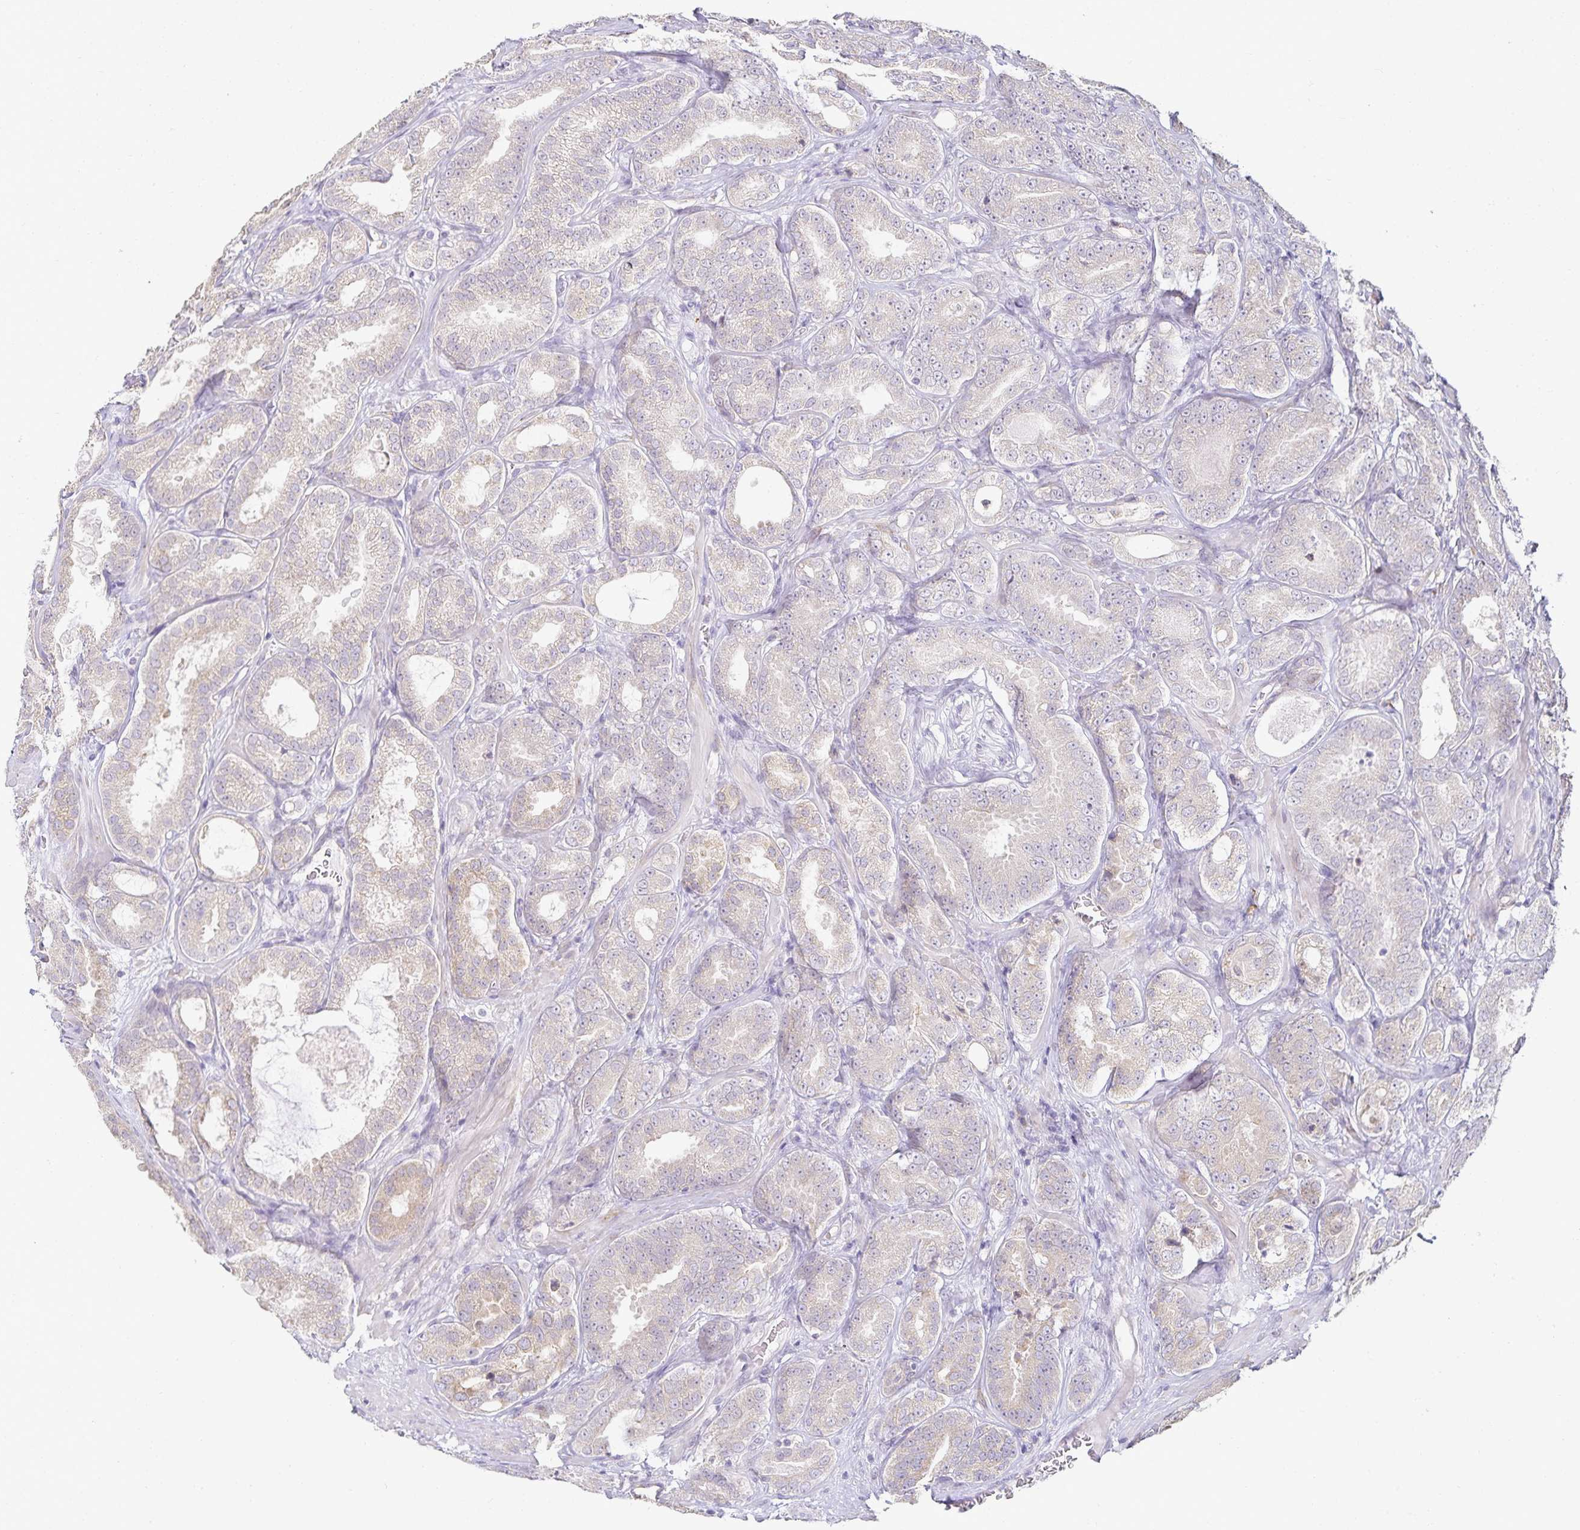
{"staining": {"intensity": "negative", "quantity": "none", "location": "none"}, "tissue": "prostate cancer", "cell_type": "Tumor cells", "image_type": "cancer", "snomed": [{"axis": "morphology", "description": "Adenocarcinoma, High grade"}, {"axis": "topography", "description": "Prostate"}], "caption": "A high-resolution photomicrograph shows immunohistochemistry staining of prostate cancer, which demonstrates no significant staining in tumor cells. (DAB (3,3'-diaminobenzidine) immunohistochemistry visualized using brightfield microscopy, high magnification).", "gene": "GP2", "patient": {"sex": "male", "age": 64}}